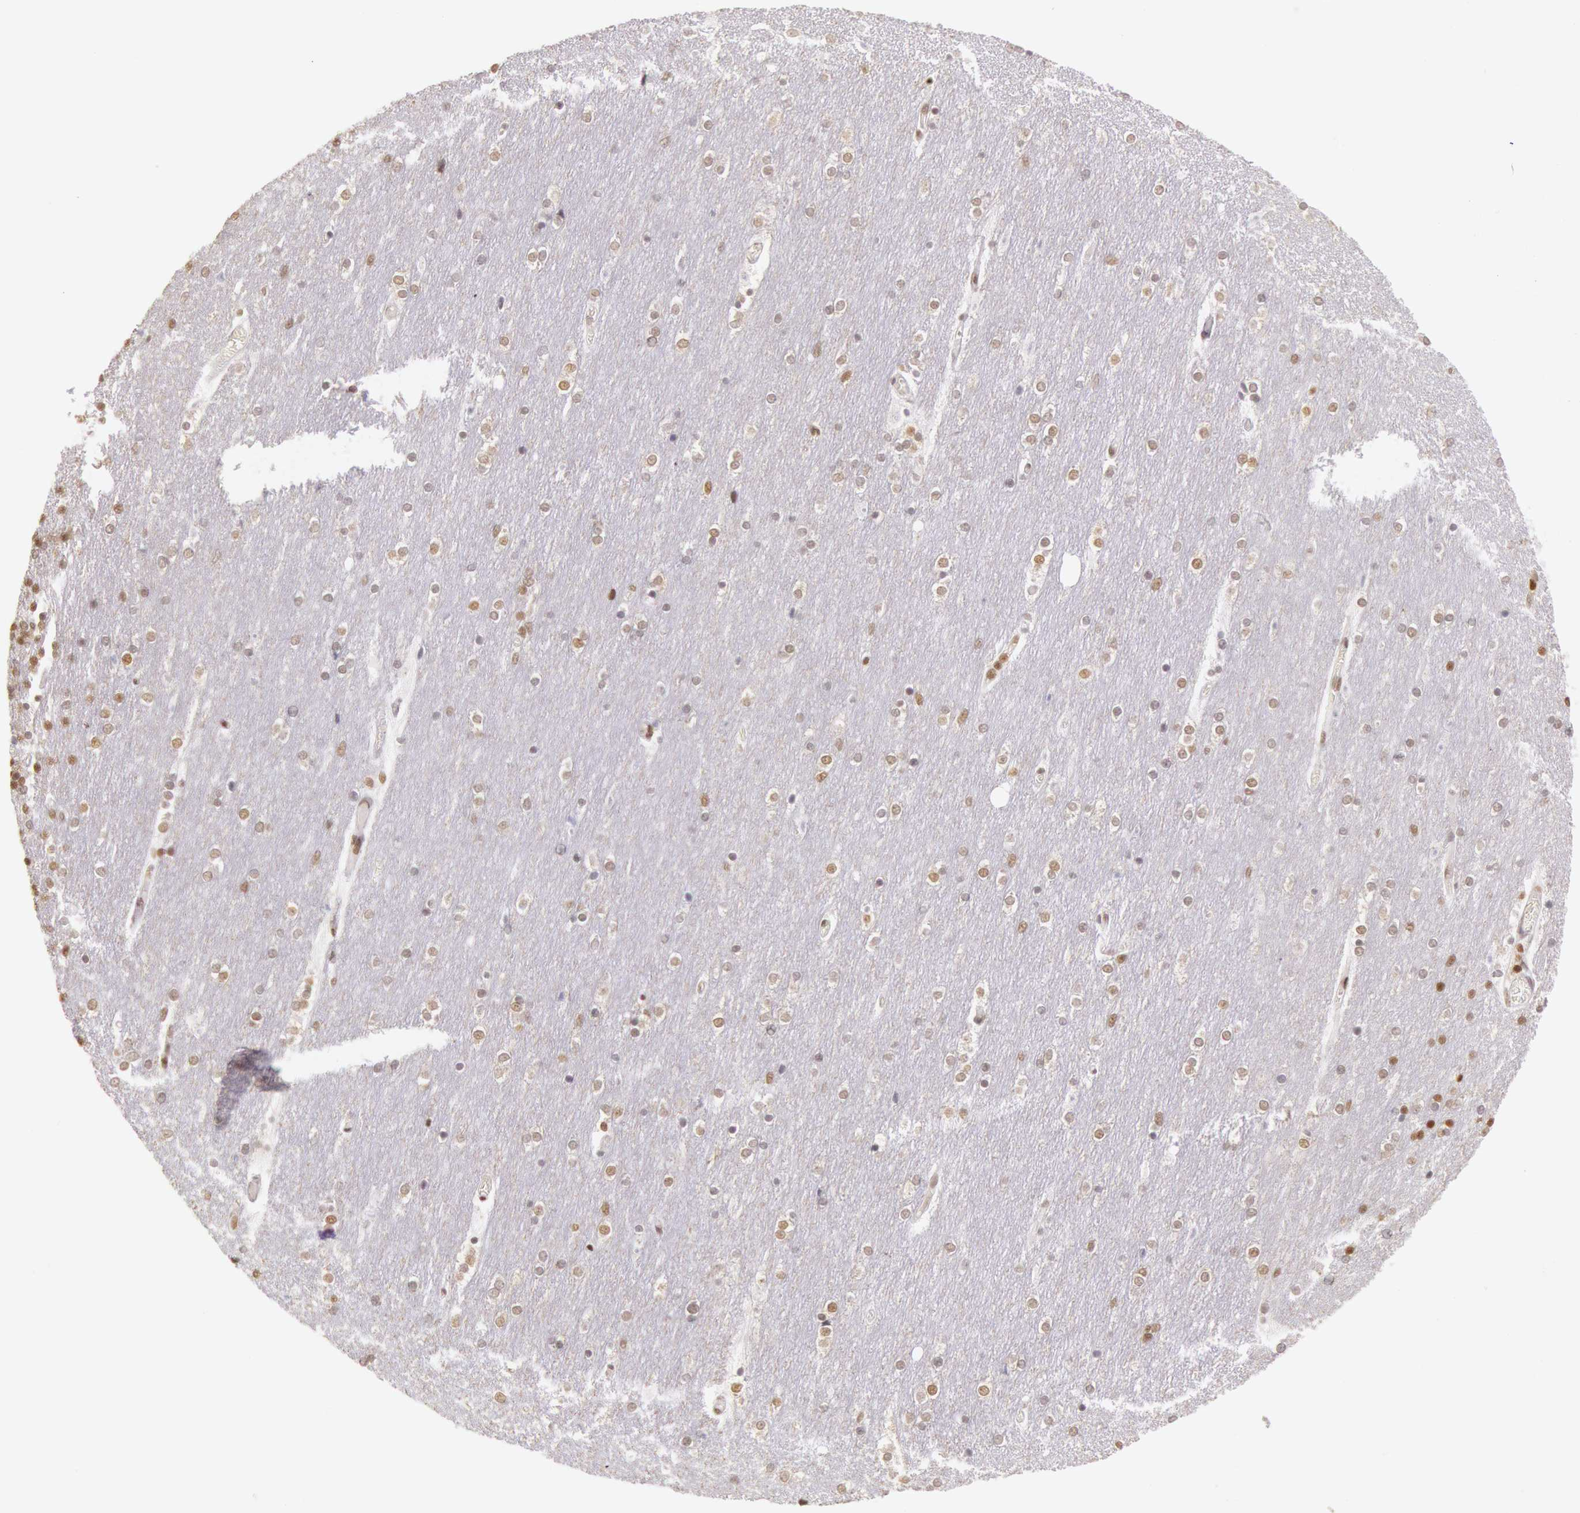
{"staining": {"intensity": "moderate", "quantity": "25%-75%", "location": "nuclear"}, "tissue": "cerebellum", "cell_type": "Cells in granular layer", "image_type": "normal", "snomed": [{"axis": "morphology", "description": "Normal tissue, NOS"}, {"axis": "topography", "description": "Cerebellum"}], "caption": "A brown stain labels moderate nuclear expression of a protein in cells in granular layer of benign human cerebellum.", "gene": "ESS2", "patient": {"sex": "female", "age": 54}}